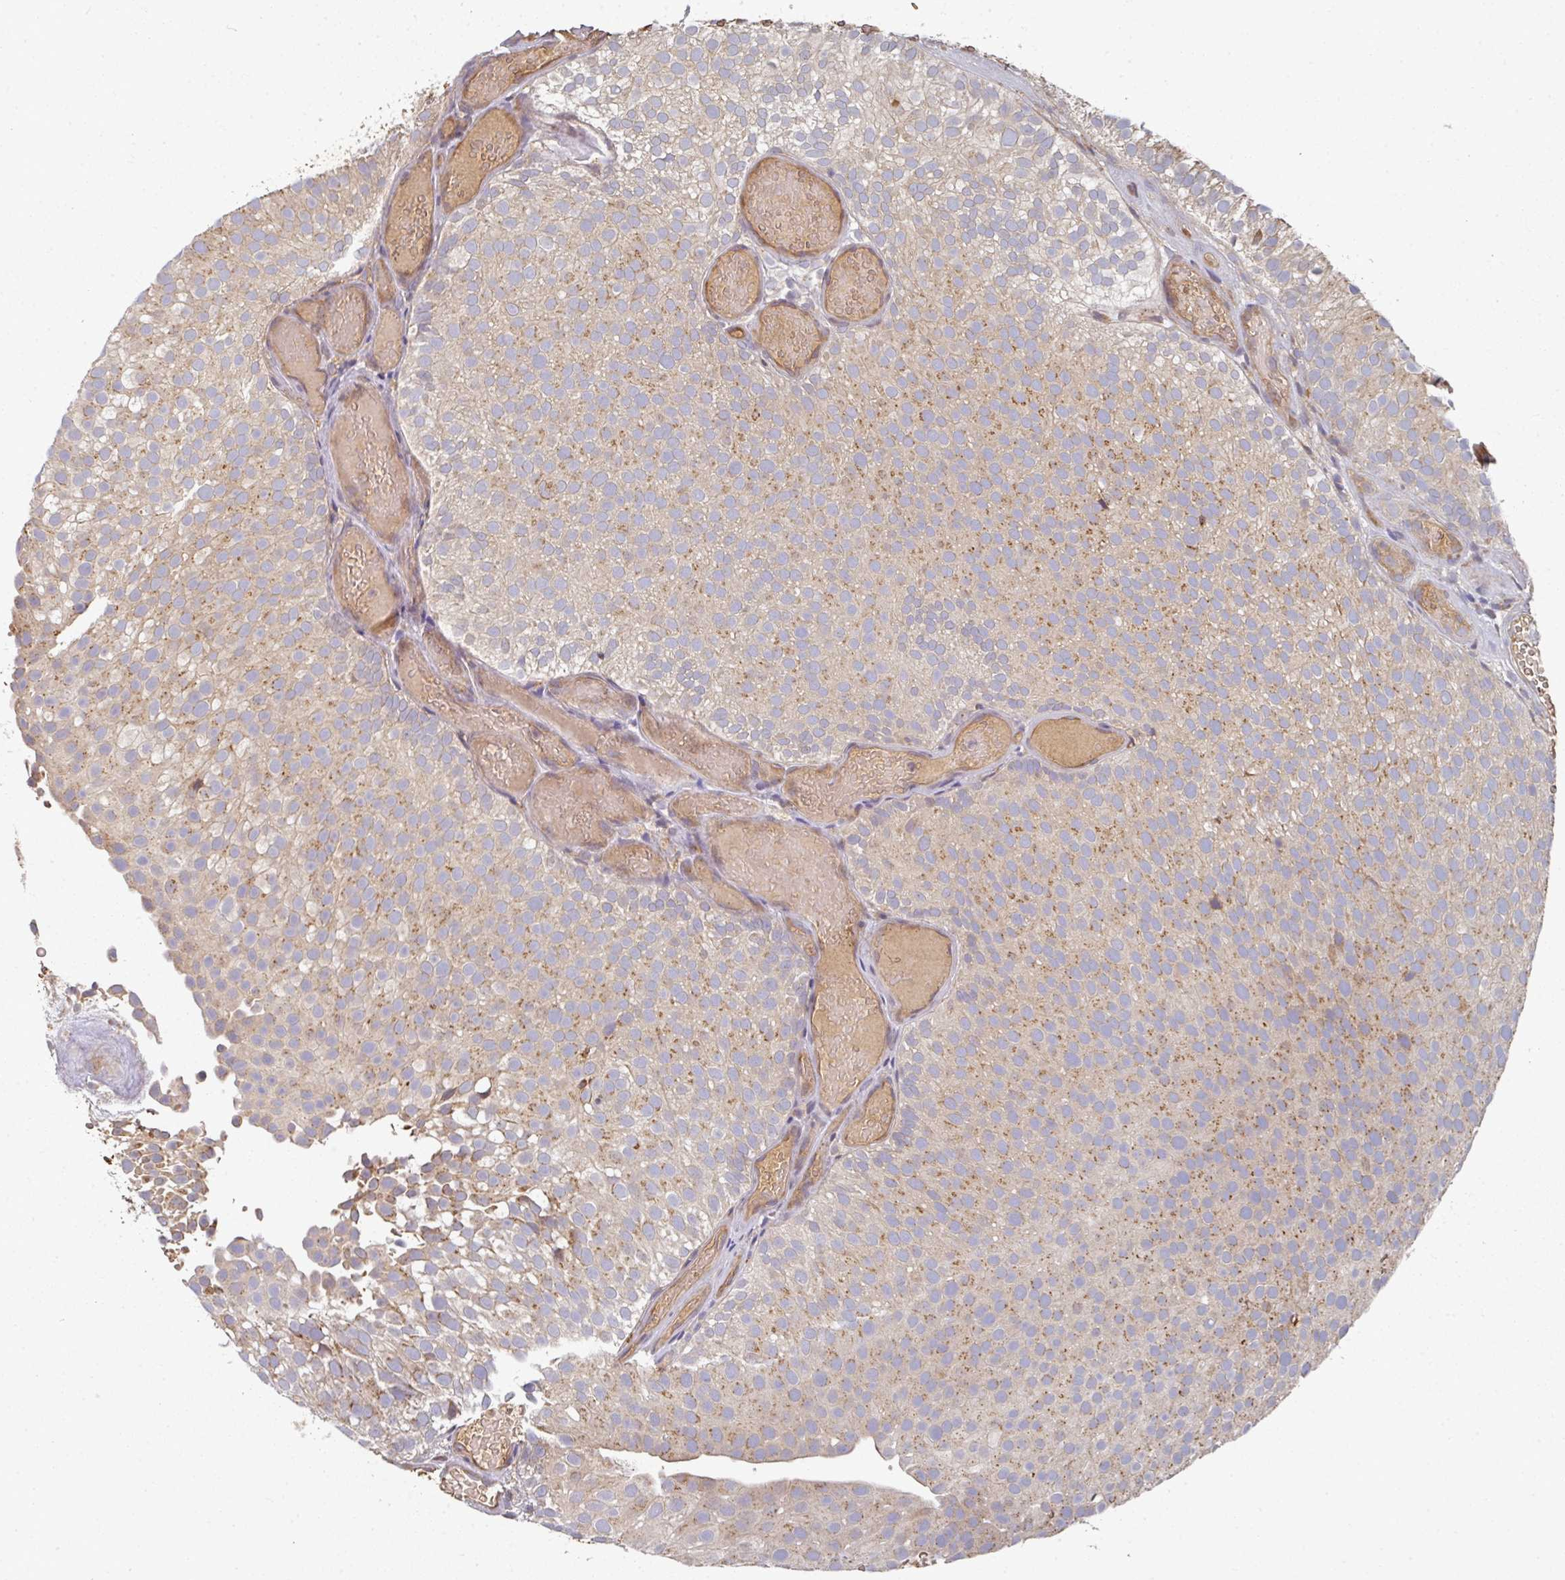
{"staining": {"intensity": "moderate", "quantity": "25%-75%", "location": "cytoplasmic/membranous"}, "tissue": "urothelial cancer", "cell_type": "Tumor cells", "image_type": "cancer", "snomed": [{"axis": "morphology", "description": "Urothelial carcinoma, Low grade"}, {"axis": "topography", "description": "Urinary bladder"}], "caption": "DAB (3,3'-diaminobenzidine) immunohistochemical staining of human urothelial cancer exhibits moderate cytoplasmic/membranous protein expression in approximately 25%-75% of tumor cells.", "gene": "EDEM2", "patient": {"sex": "male", "age": 78}}